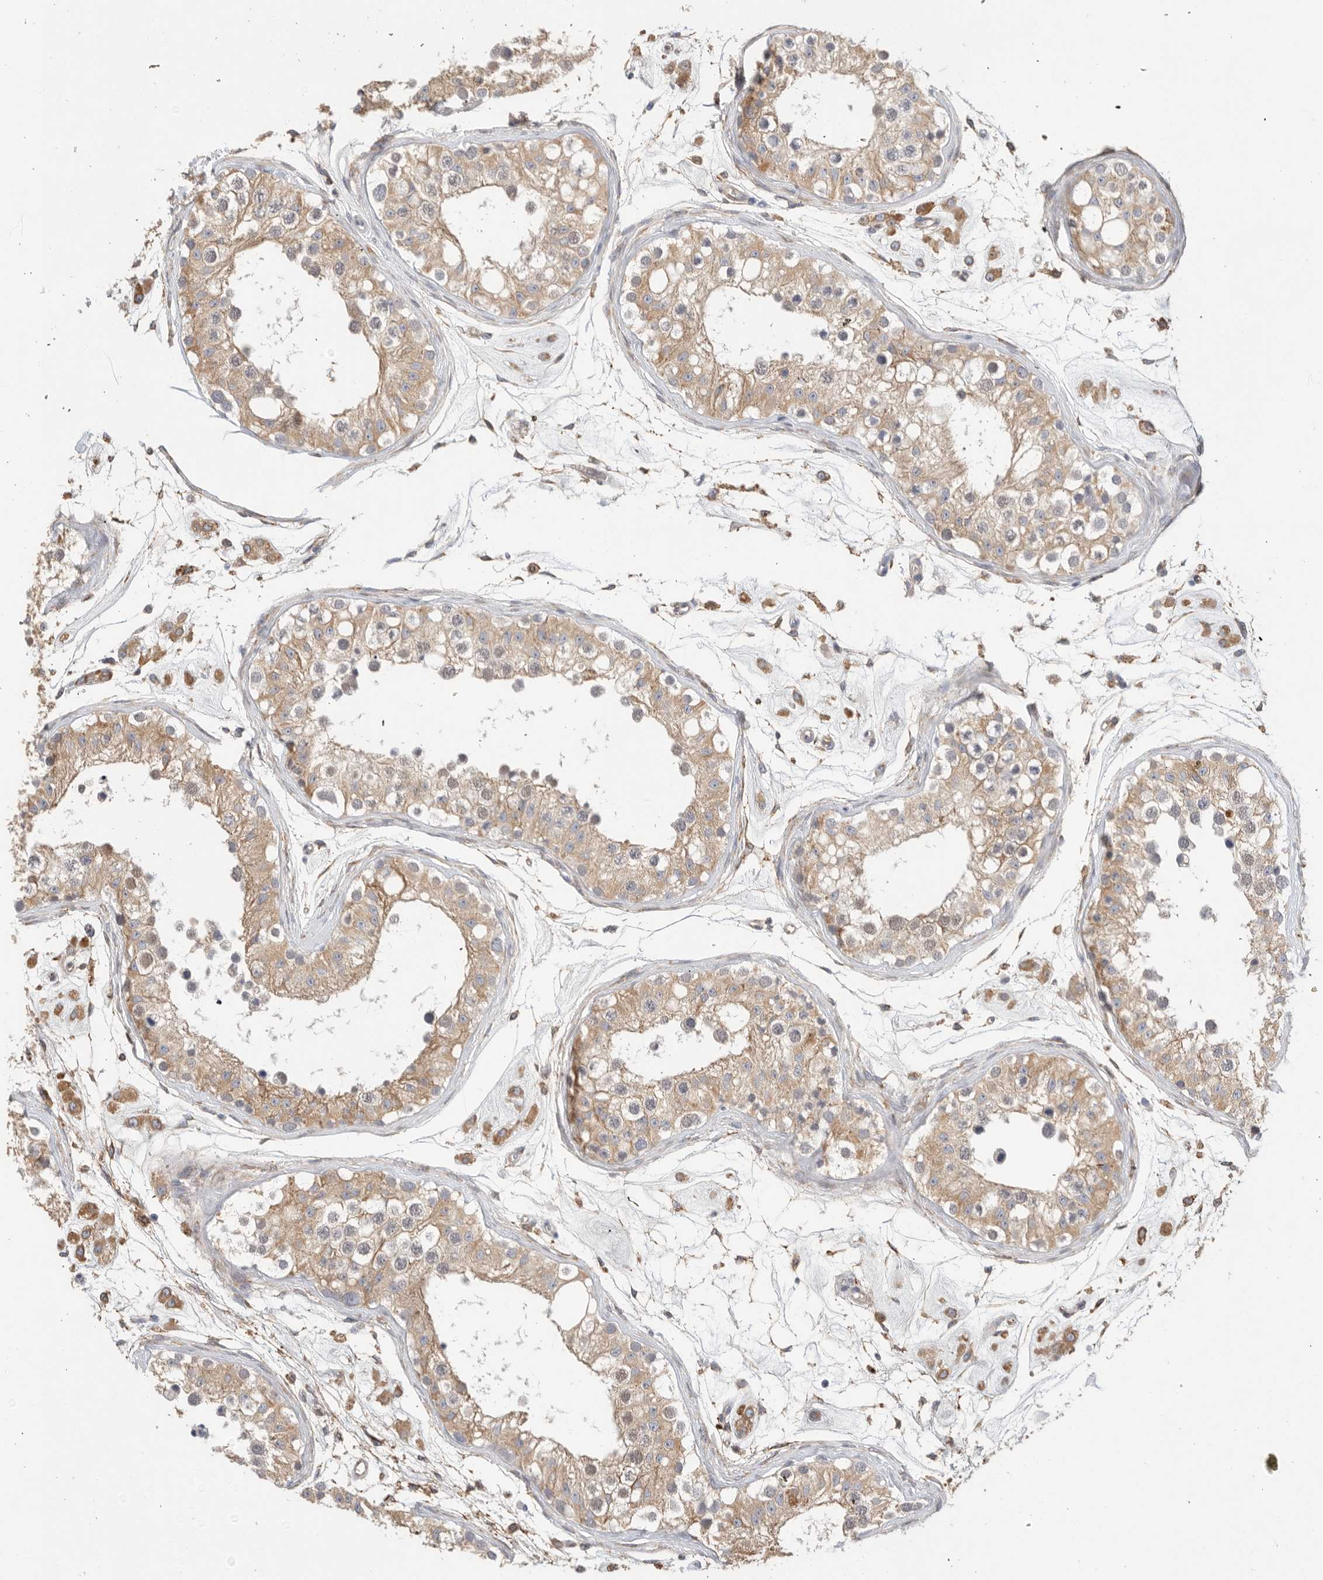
{"staining": {"intensity": "weak", "quantity": ">75%", "location": "cytoplasmic/membranous"}, "tissue": "testis", "cell_type": "Cells in seminiferous ducts", "image_type": "normal", "snomed": [{"axis": "morphology", "description": "Normal tissue, NOS"}, {"axis": "morphology", "description": "Adenocarcinoma, metastatic, NOS"}, {"axis": "topography", "description": "Testis"}], "caption": "Immunohistochemistry (IHC) (DAB (3,3'-diaminobenzidine)) staining of normal human testis displays weak cytoplasmic/membranous protein expression in about >75% of cells in seminiferous ducts. Nuclei are stained in blue.", "gene": "BLOC1S5", "patient": {"sex": "male", "age": 26}}